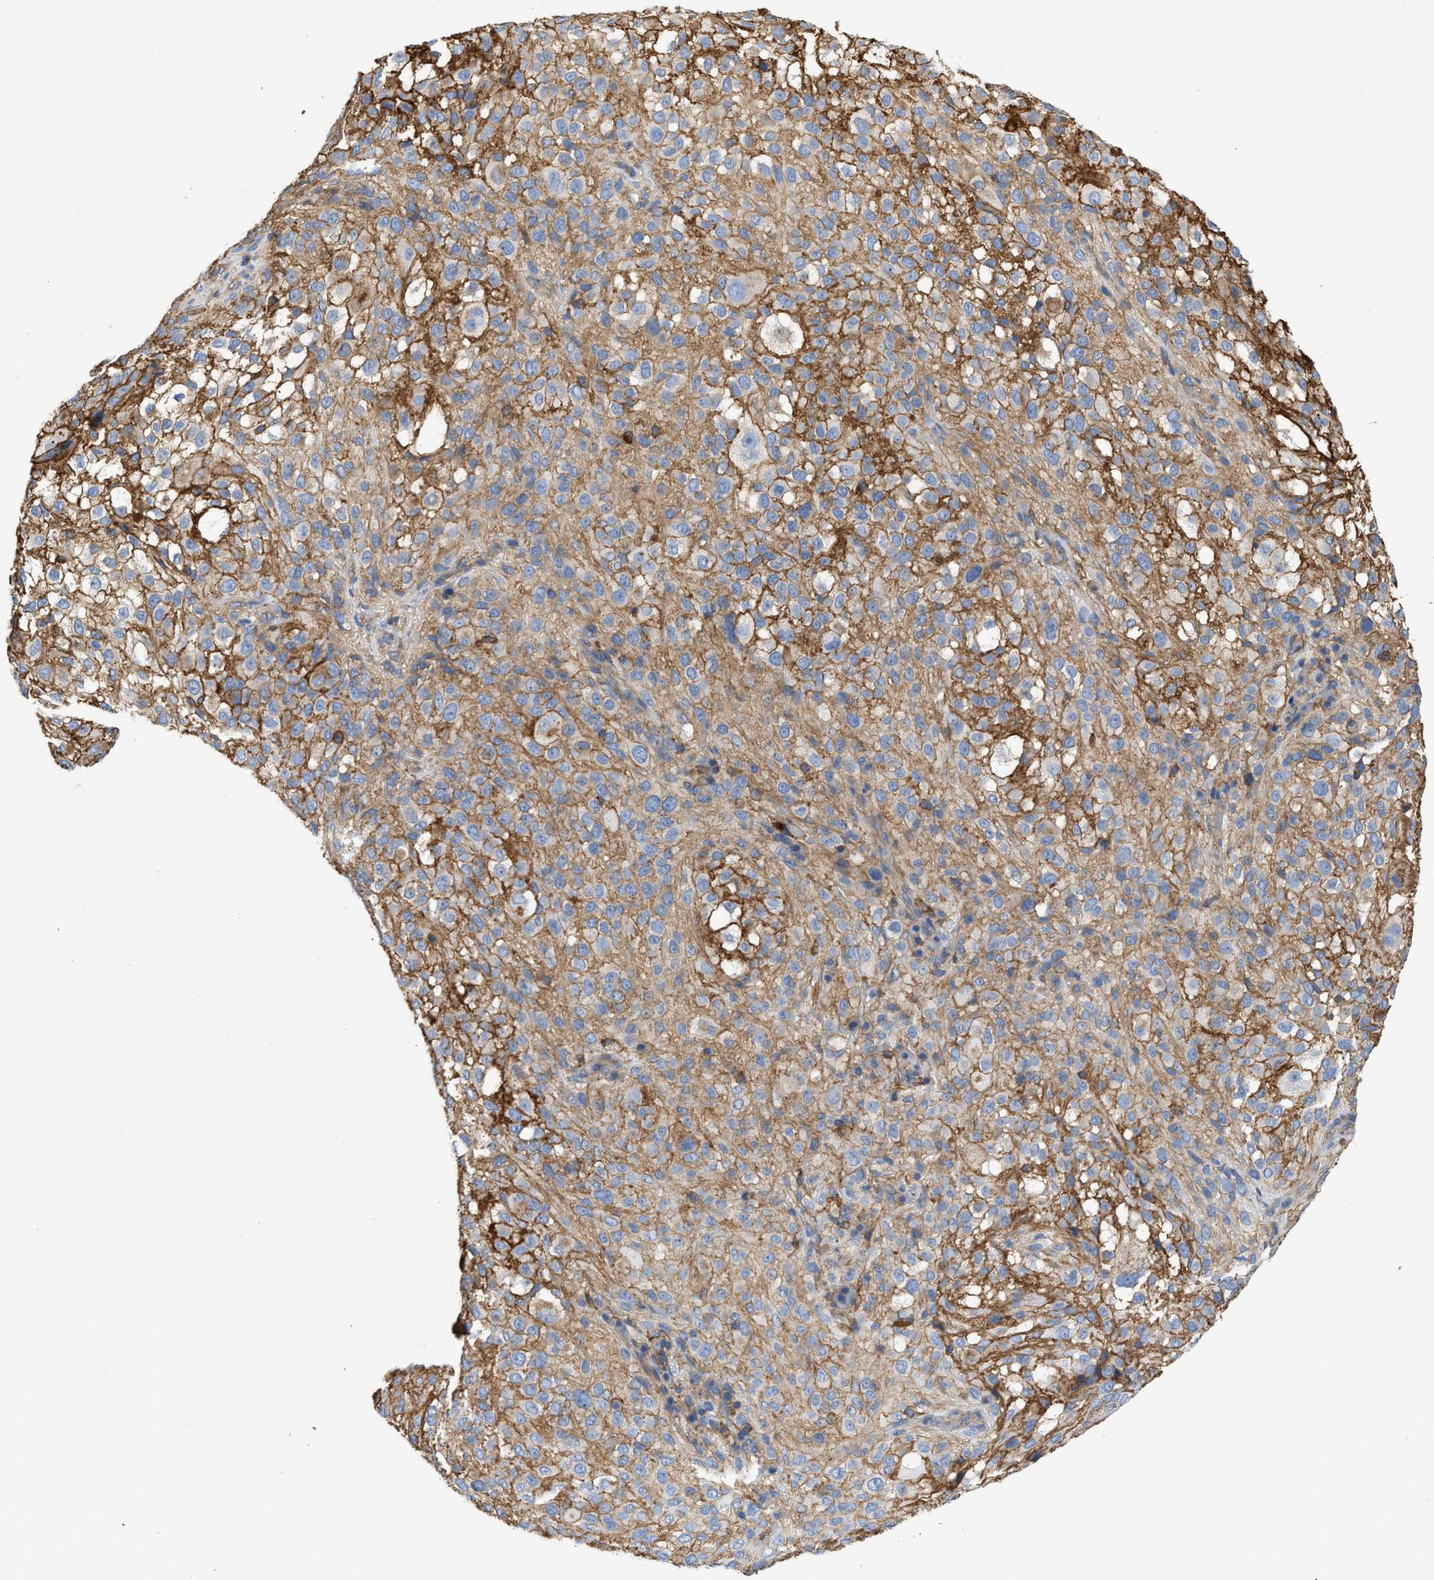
{"staining": {"intensity": "moderate", "quantity": ">75%", "location": "cytoplasmic/membranous"}, "tissue": "melanoma", "cell_type": "Tumor cells", "image_type": "cancer", "snomed": [{"axis": "morphology", "description": "Necrosis, NOS"}, {"axis": "morphology", "description": "Malignant melanoma, NOS"}, {"axis": "topography", "description": "Skin"}], "caption": "Malignant melanoma was stained to show a protein in brown. There is medium levels of moderate cytoplasmic/membranous positivity in approximately >75% of tumor cells.", "gene": "GNB4", "patient": {"sex": "female", "age": 87}}